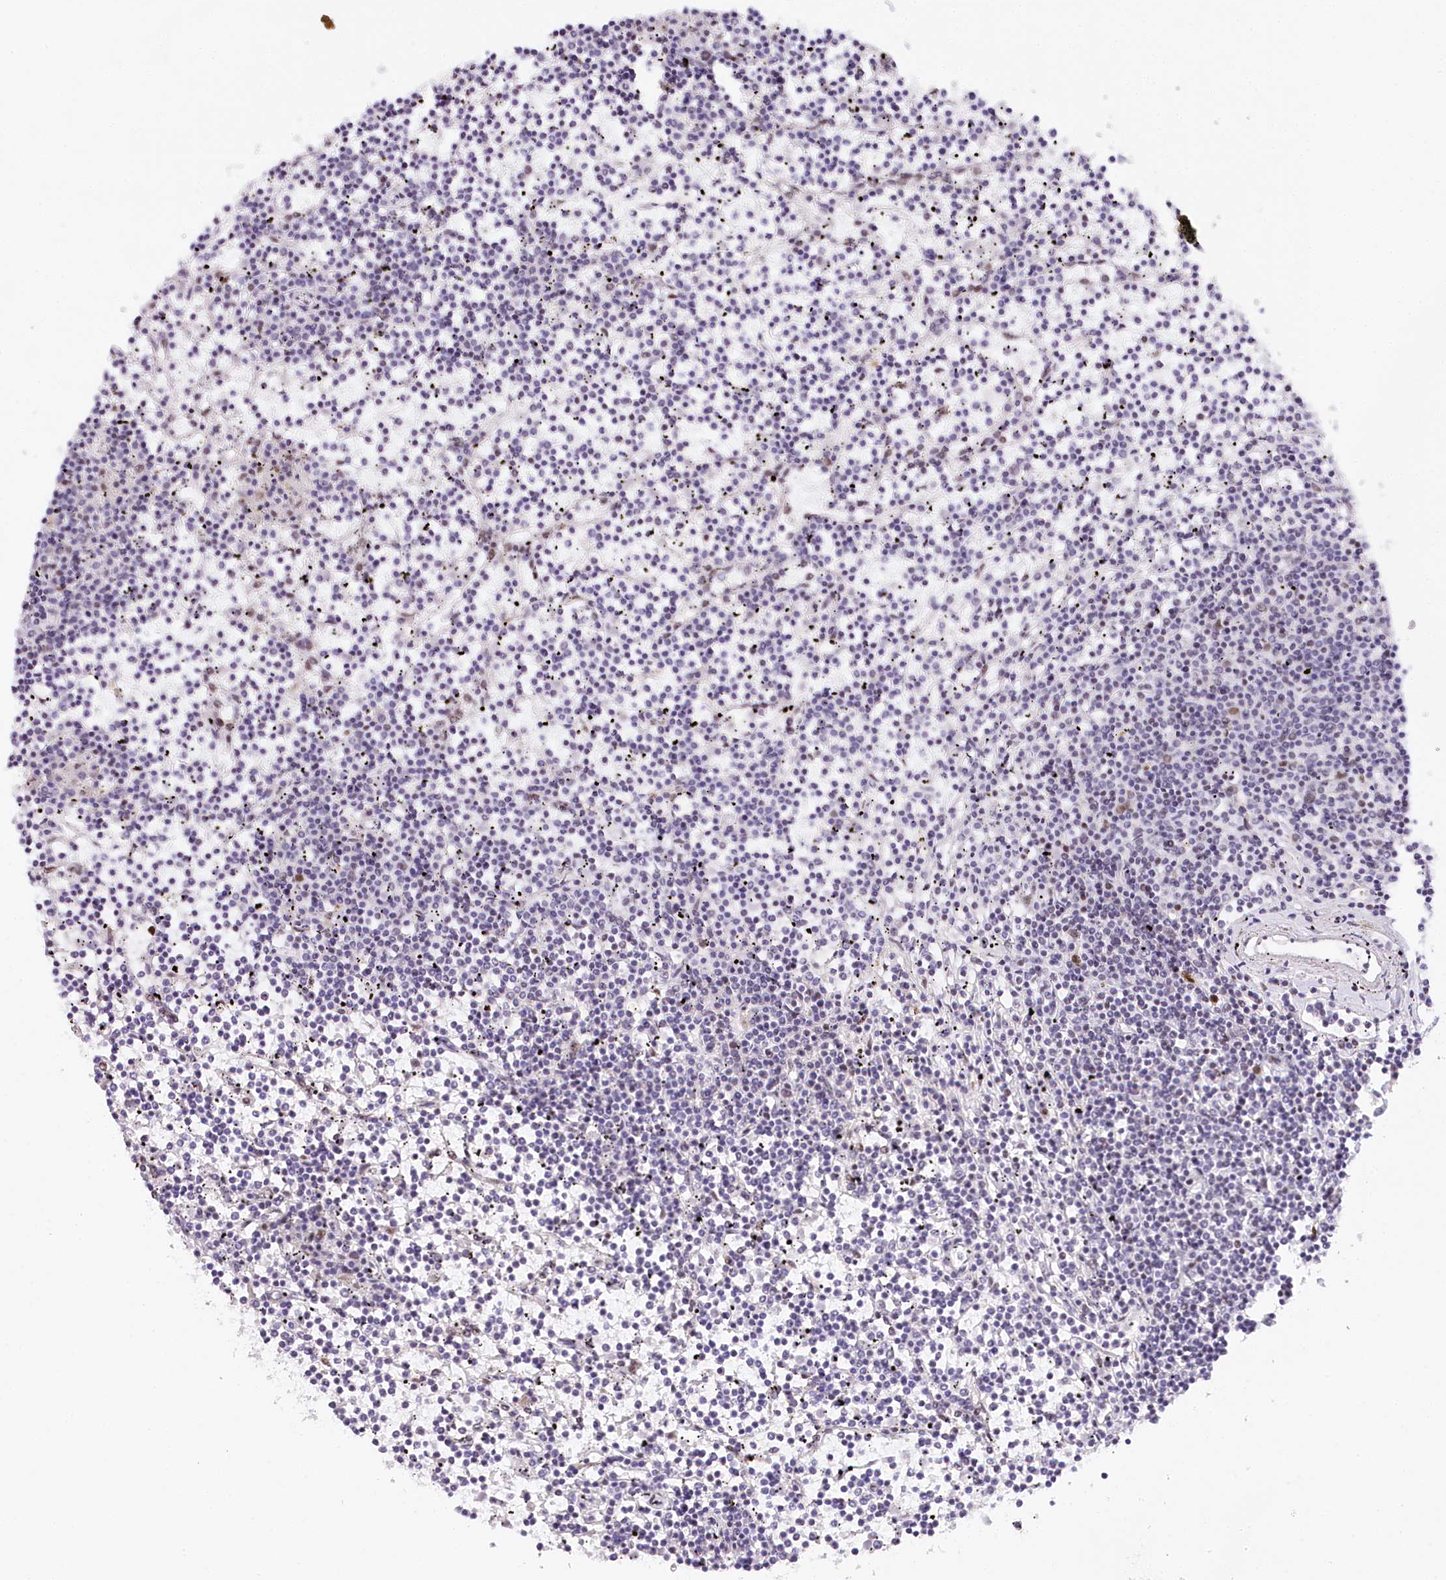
{"staining": {"intensity": "negative", "quantity": "none", "location": "none"}, "tissue": "lymphoma", "cell_type": "Tumor cells", "image_type": "cancer", "snomed": [{"axis": "morphology", "description": "Malignant lymphoma, non-Hodgkin's type, Low grade"}, {"axis": "topography", "description": "Spleen"}], "caption": "Lymphoma was stained to show a protein in brown. There is no significant positivity in tumor cells.", "gene": "TP53", "patient": {"sex": "female", "age": 19}}